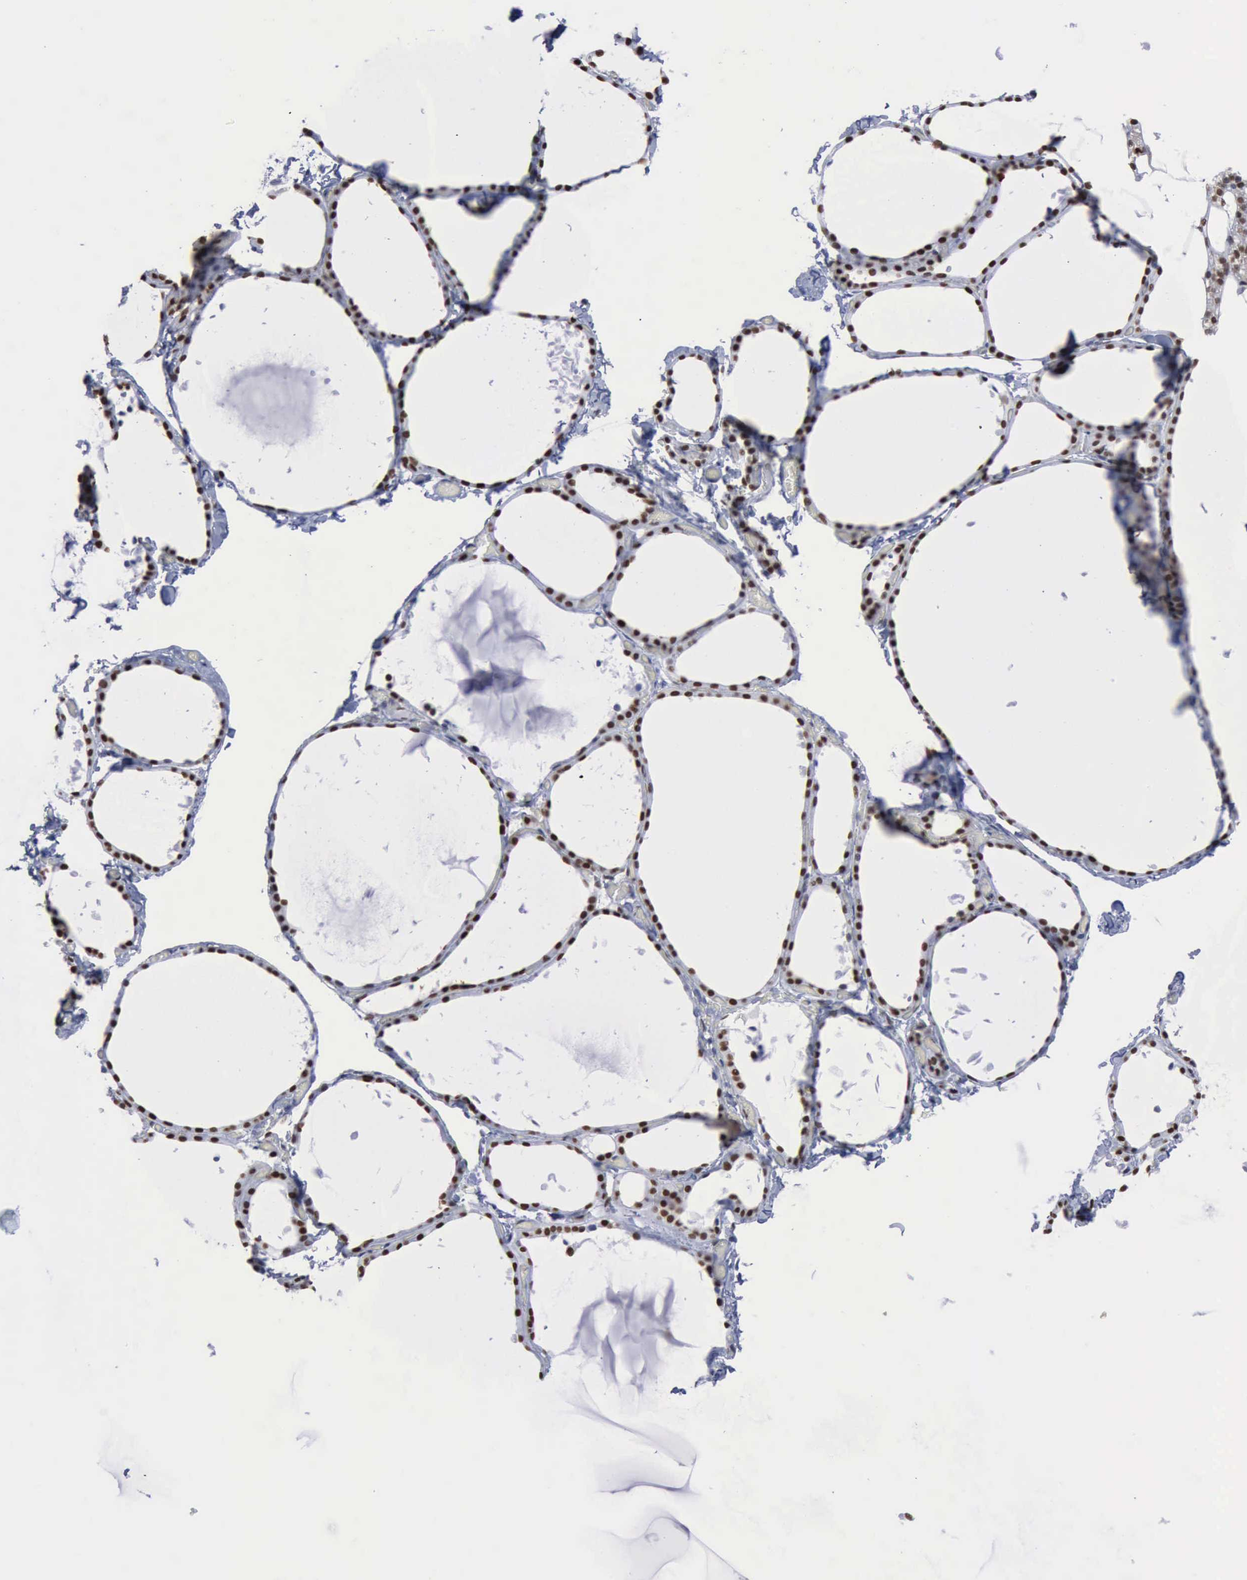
{"staining": {"intensity": "moderate", "quantity": ">75%", "location": "nuclear"}, "tissue": "thyroid gland", "cell_type": "Glandular cells", "image_type": "normal", "snomed": [{"axis": "morphology", "description": "Normal tissue, NOS"}, {"axis": "topography", "description": "Thyroid gland"}], "caption": "Protein staining by IHC exhibits moderate nuclear positivity in about >75% of glandular cells in benign thyroid gland. (Brightfield microscopy of DAB IHC at high magnification).", "gene": "PCNA", "patient": {"sex": "female", "age": 22}}